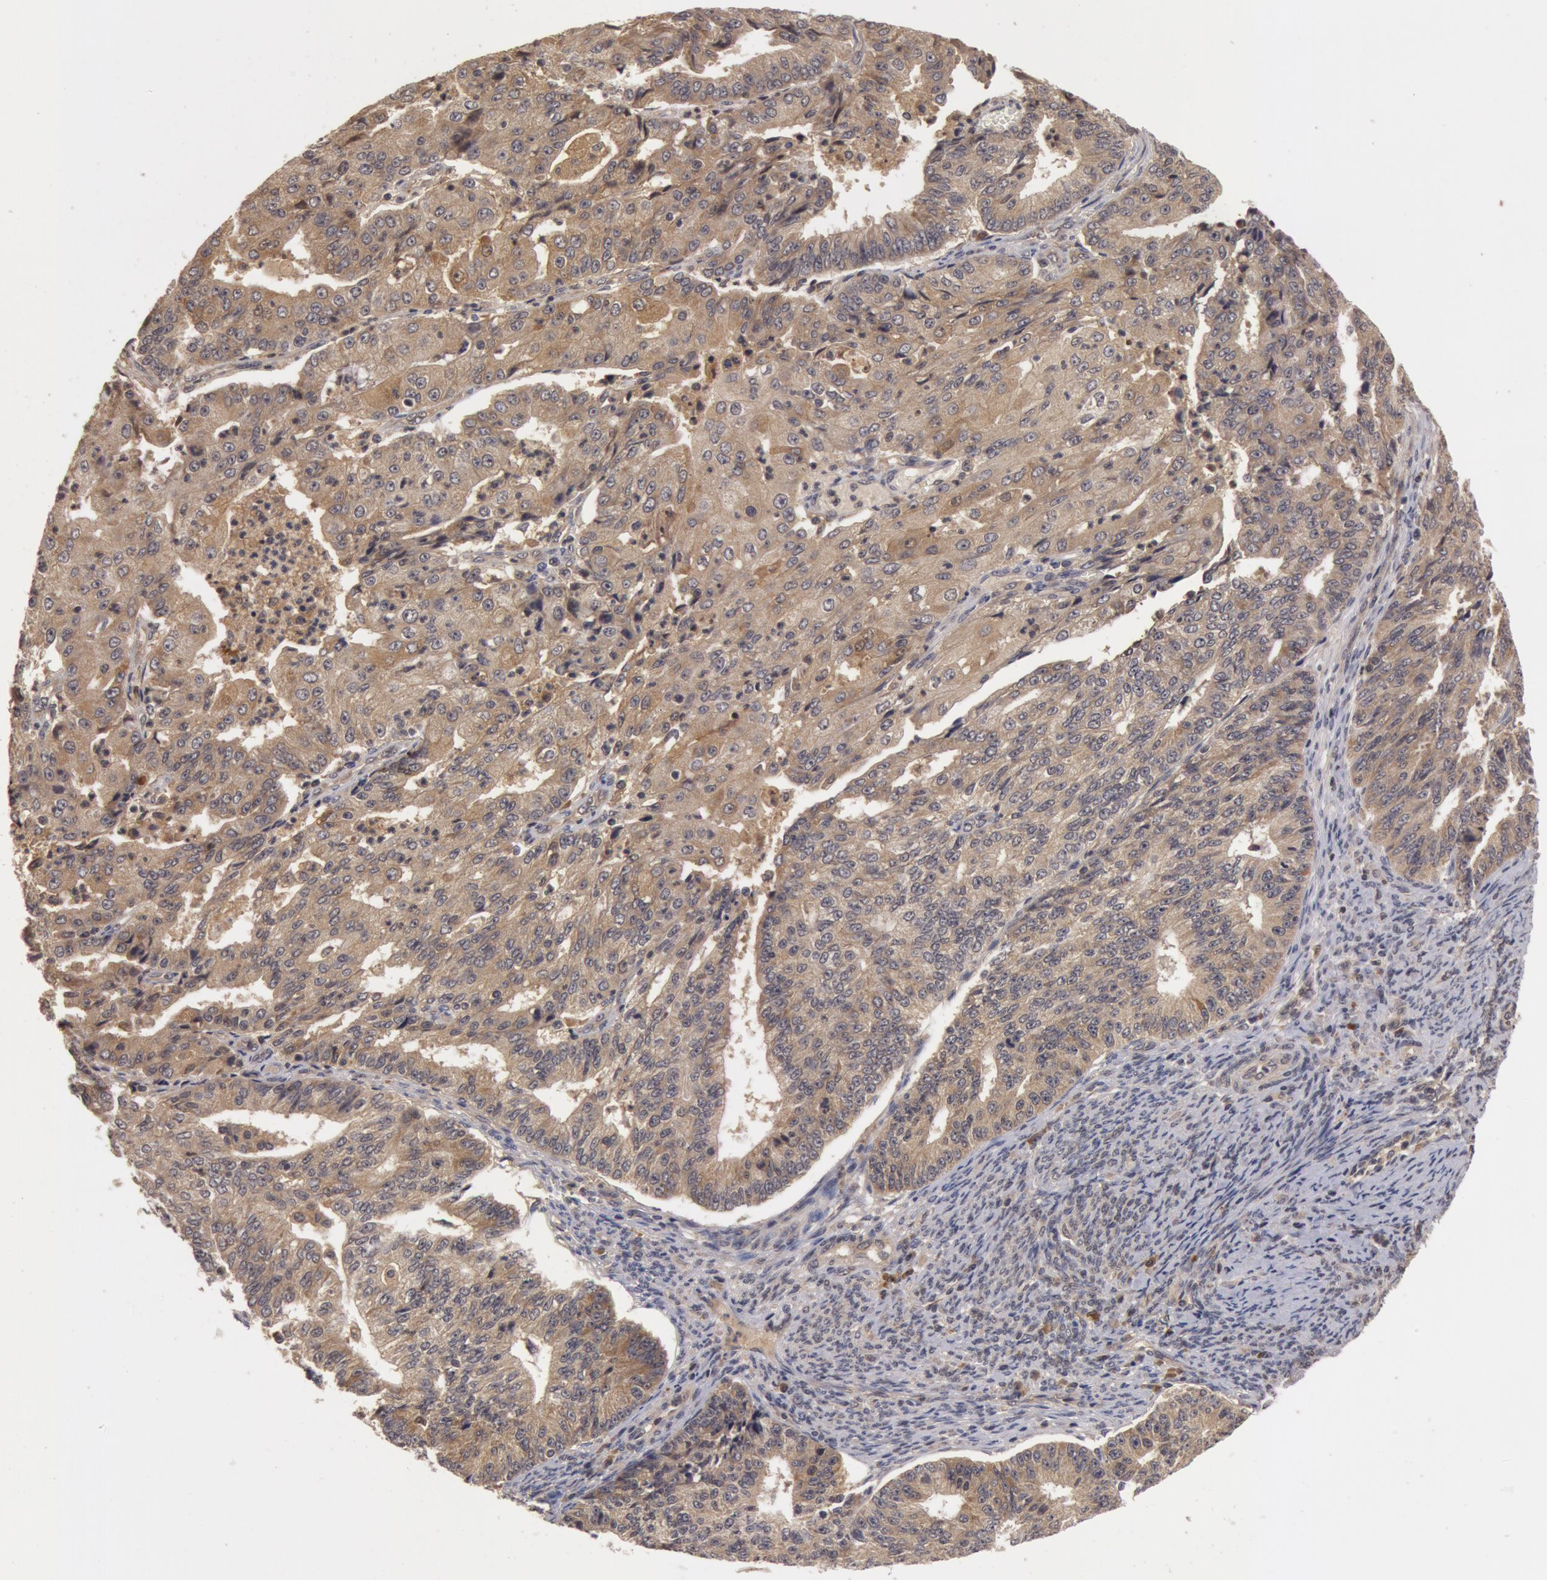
{"staining": {"intensity": "weak", "quantity": ">75%", "location": "cytoplasmic/membranous"}, "tissue": "endometrial cancer", "cell_type": "Tumor cells", "image_type": "cancer", "snomed": [{"axis": "morphology", "description": "Adenocarcinoma, NOS"}, {"axis": "topography", "description": "Endometrium"}], "caption": "Immunohistochemical staining of human endometrial cancer shows weak cytoplasmic/membranous protein expression in about >75% of tumor cells.", "gene": "BCHE", "patient": {"sex": "female", "age": 56}}